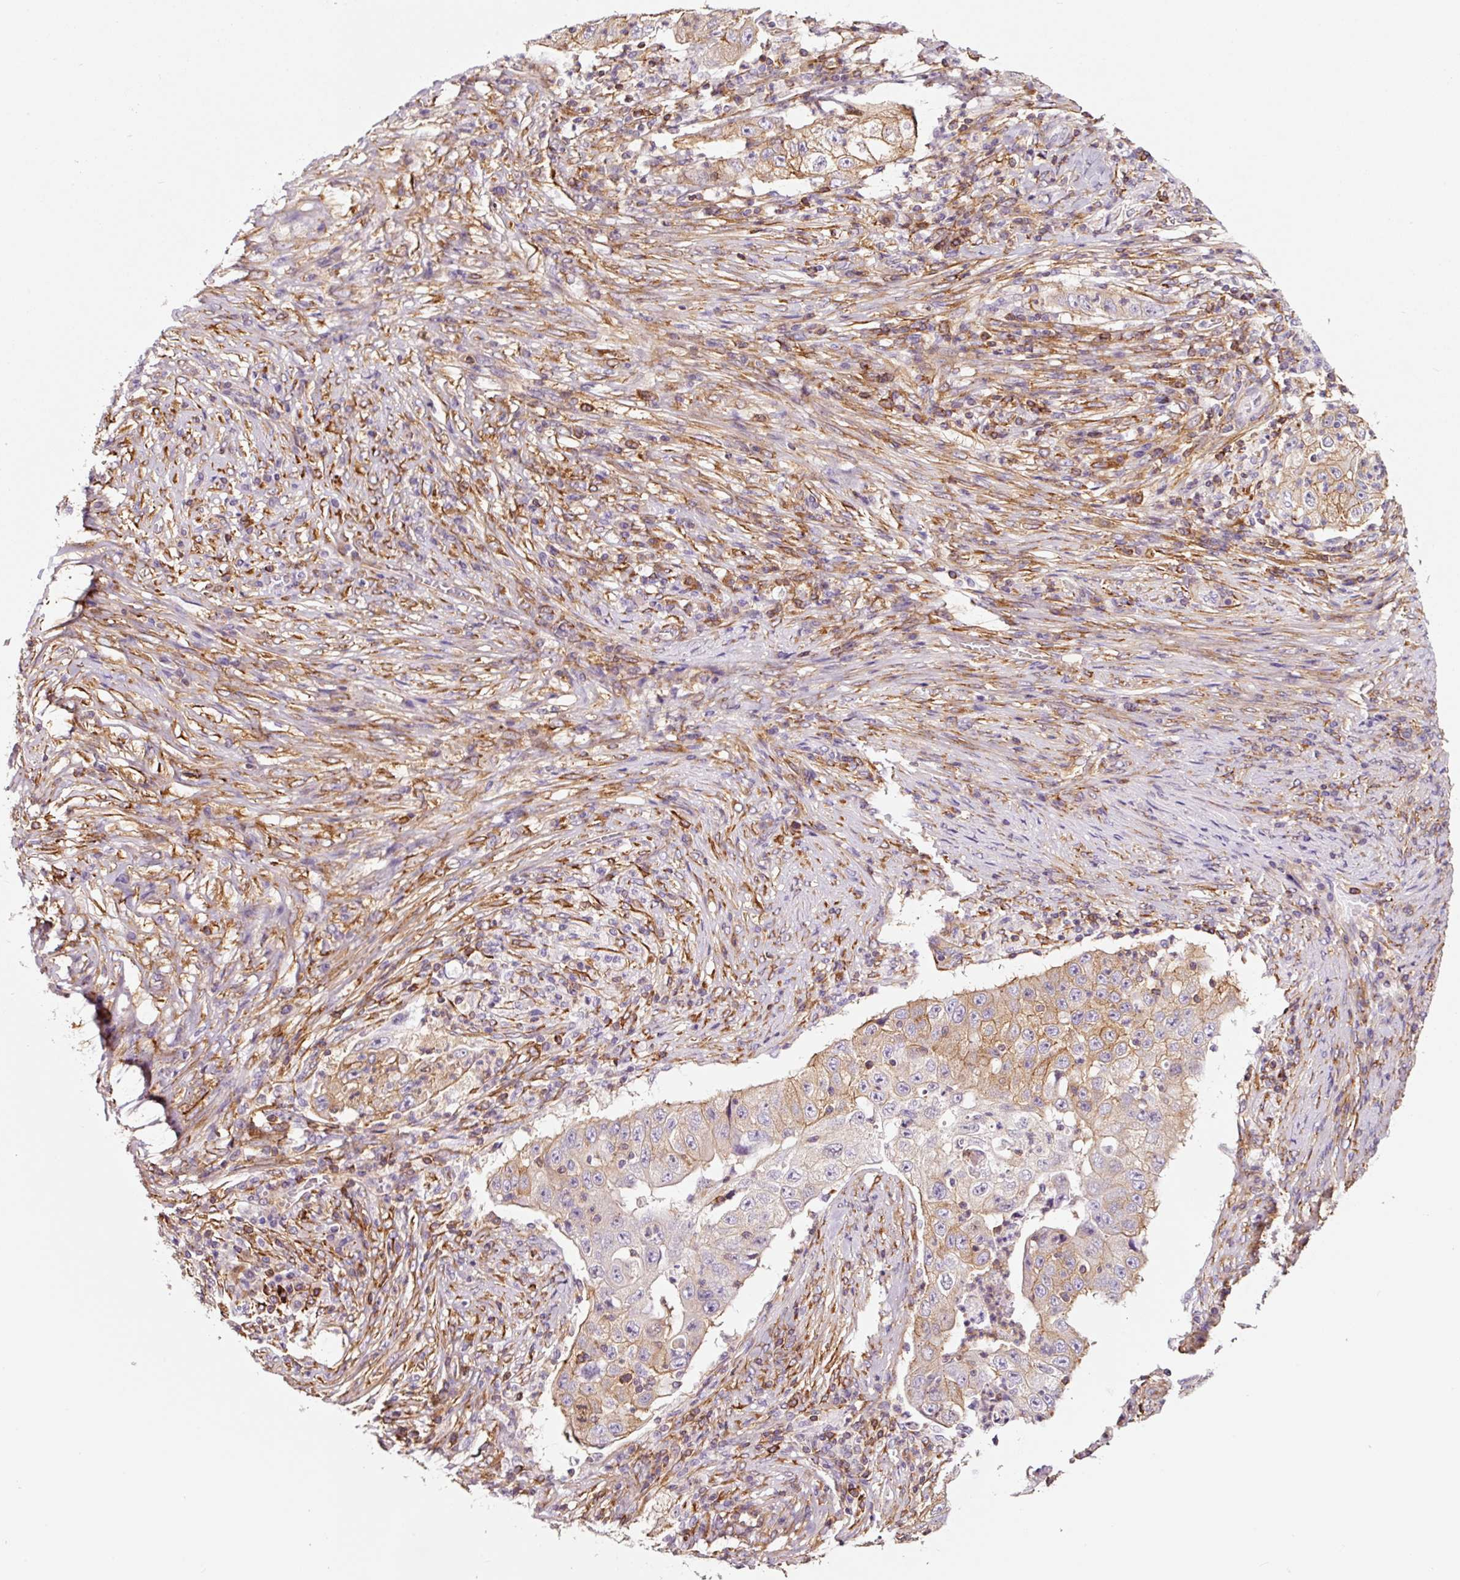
{"staining": {"intensity": "moderate", "quantity": "25%-75%", "location": "cytoplasmic/membranous"}, "tissue": "lung cancer", "cell_type": "Tumor cells", "image_type": "cancer", "snomed": [{"axis": "morphology", "description": "Squamous cell carcinoma, NOS"}, {"axis": "topography", "description": "Lung"}], "caption": "A brown stain labels moderate cytoplasmic/membranous staining of a protein in human lung squamous cell carcinoma tumor cells. (Brightfield microscopy of DAB IHC at high magnification).", "gene": "ADD3", "patient": {"sex": "male", "age": 64}}